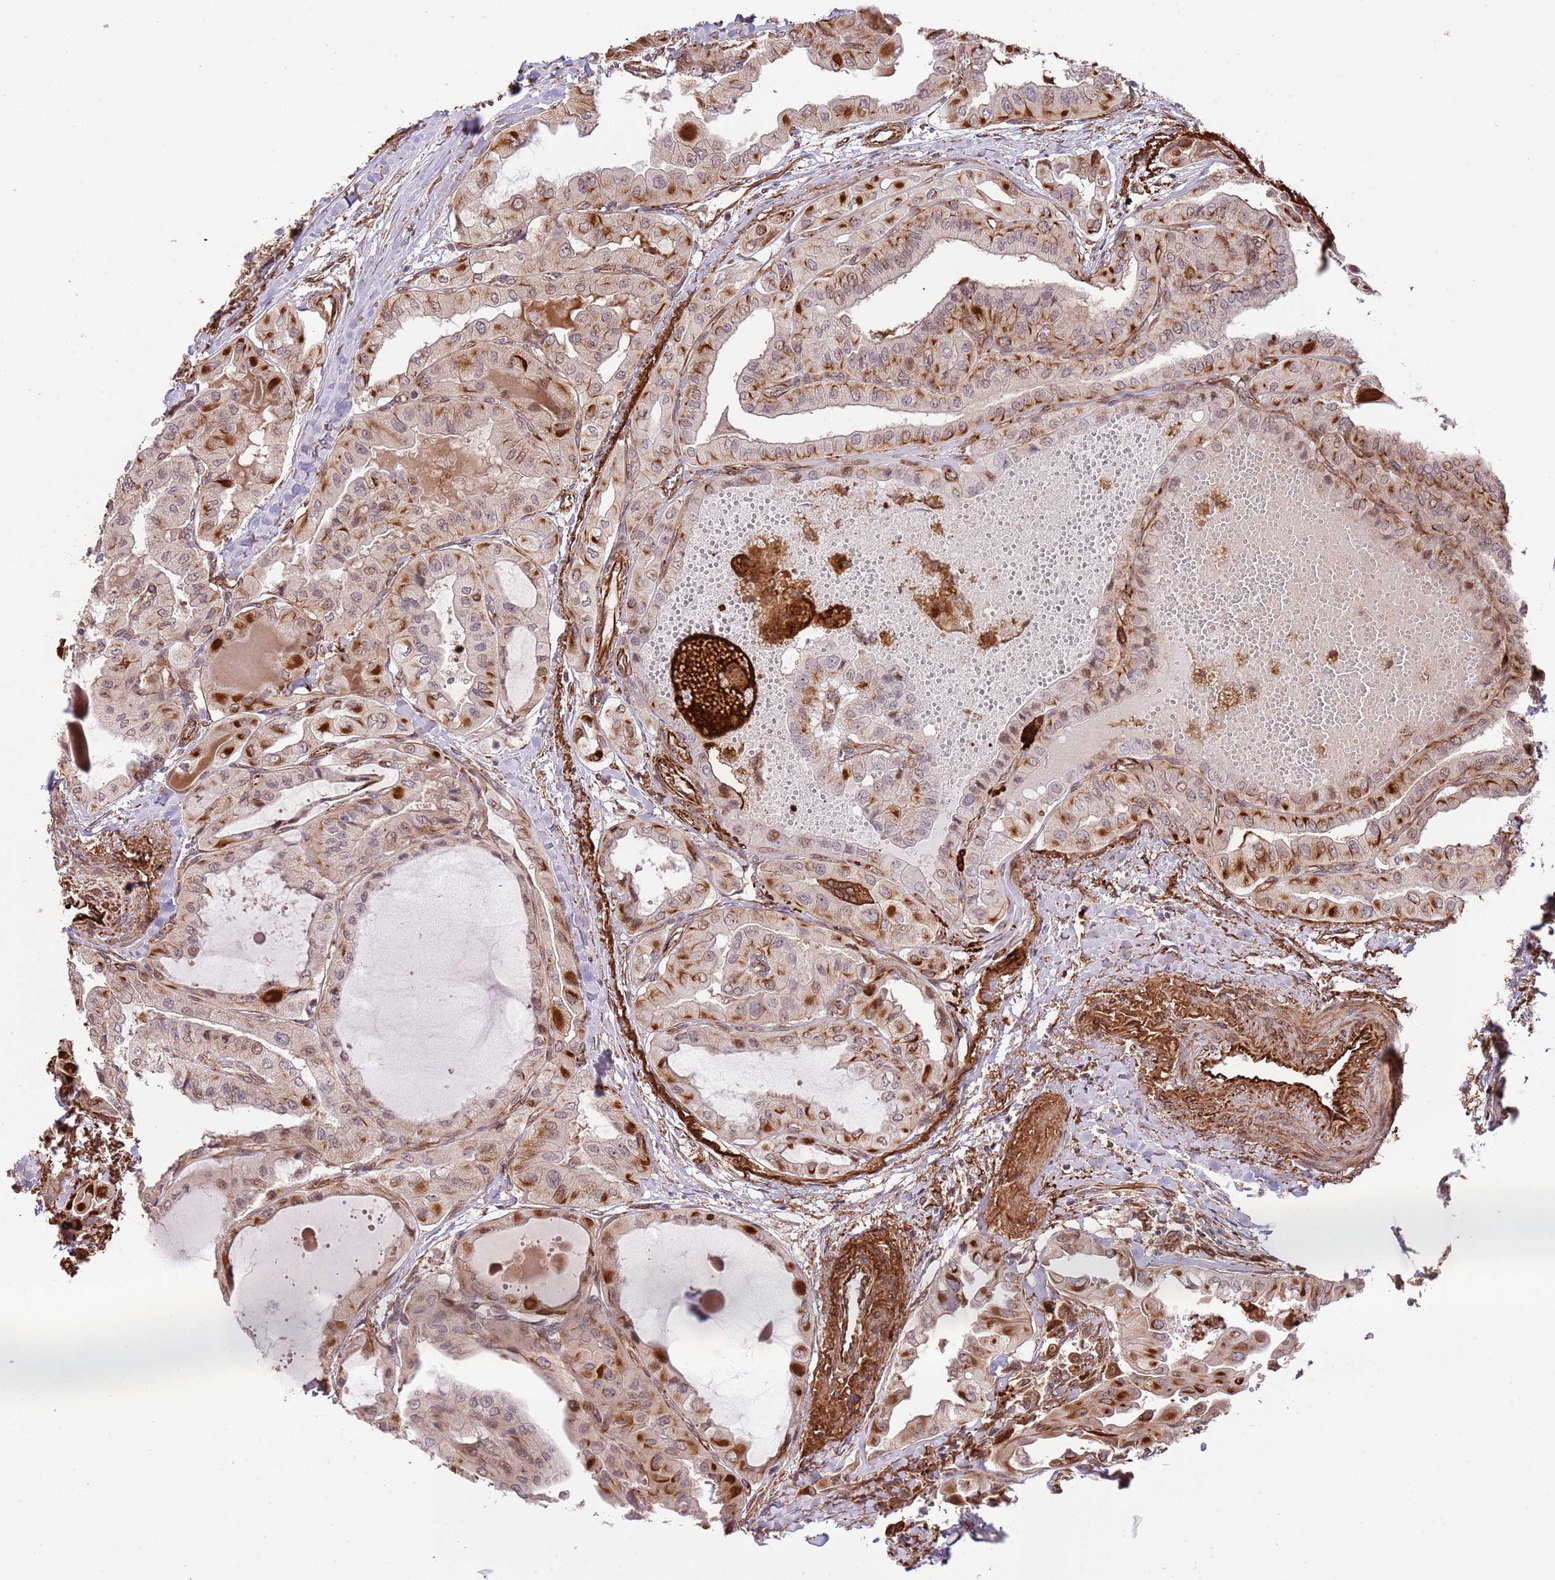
{"staining": {"intensity": "moderate", "quantity": ">75%", "location": "cytoplasmic/membranous"}, "tissue": "thyroid cancer", "cell_type": "Tumor cells", "image_type": "cancer", "snomed": [{"axis": "morphology", "description": "Papillary adenocarcinoma, NOS"}, {"axis": "topography", "description": "Thyroid gland"}], "caption": "Human thyroid cancer stained with a protein marker displays moderate staining in tumor cells.", "gene": "NEK3", "patient": {"sex": "female", "age": 59}}